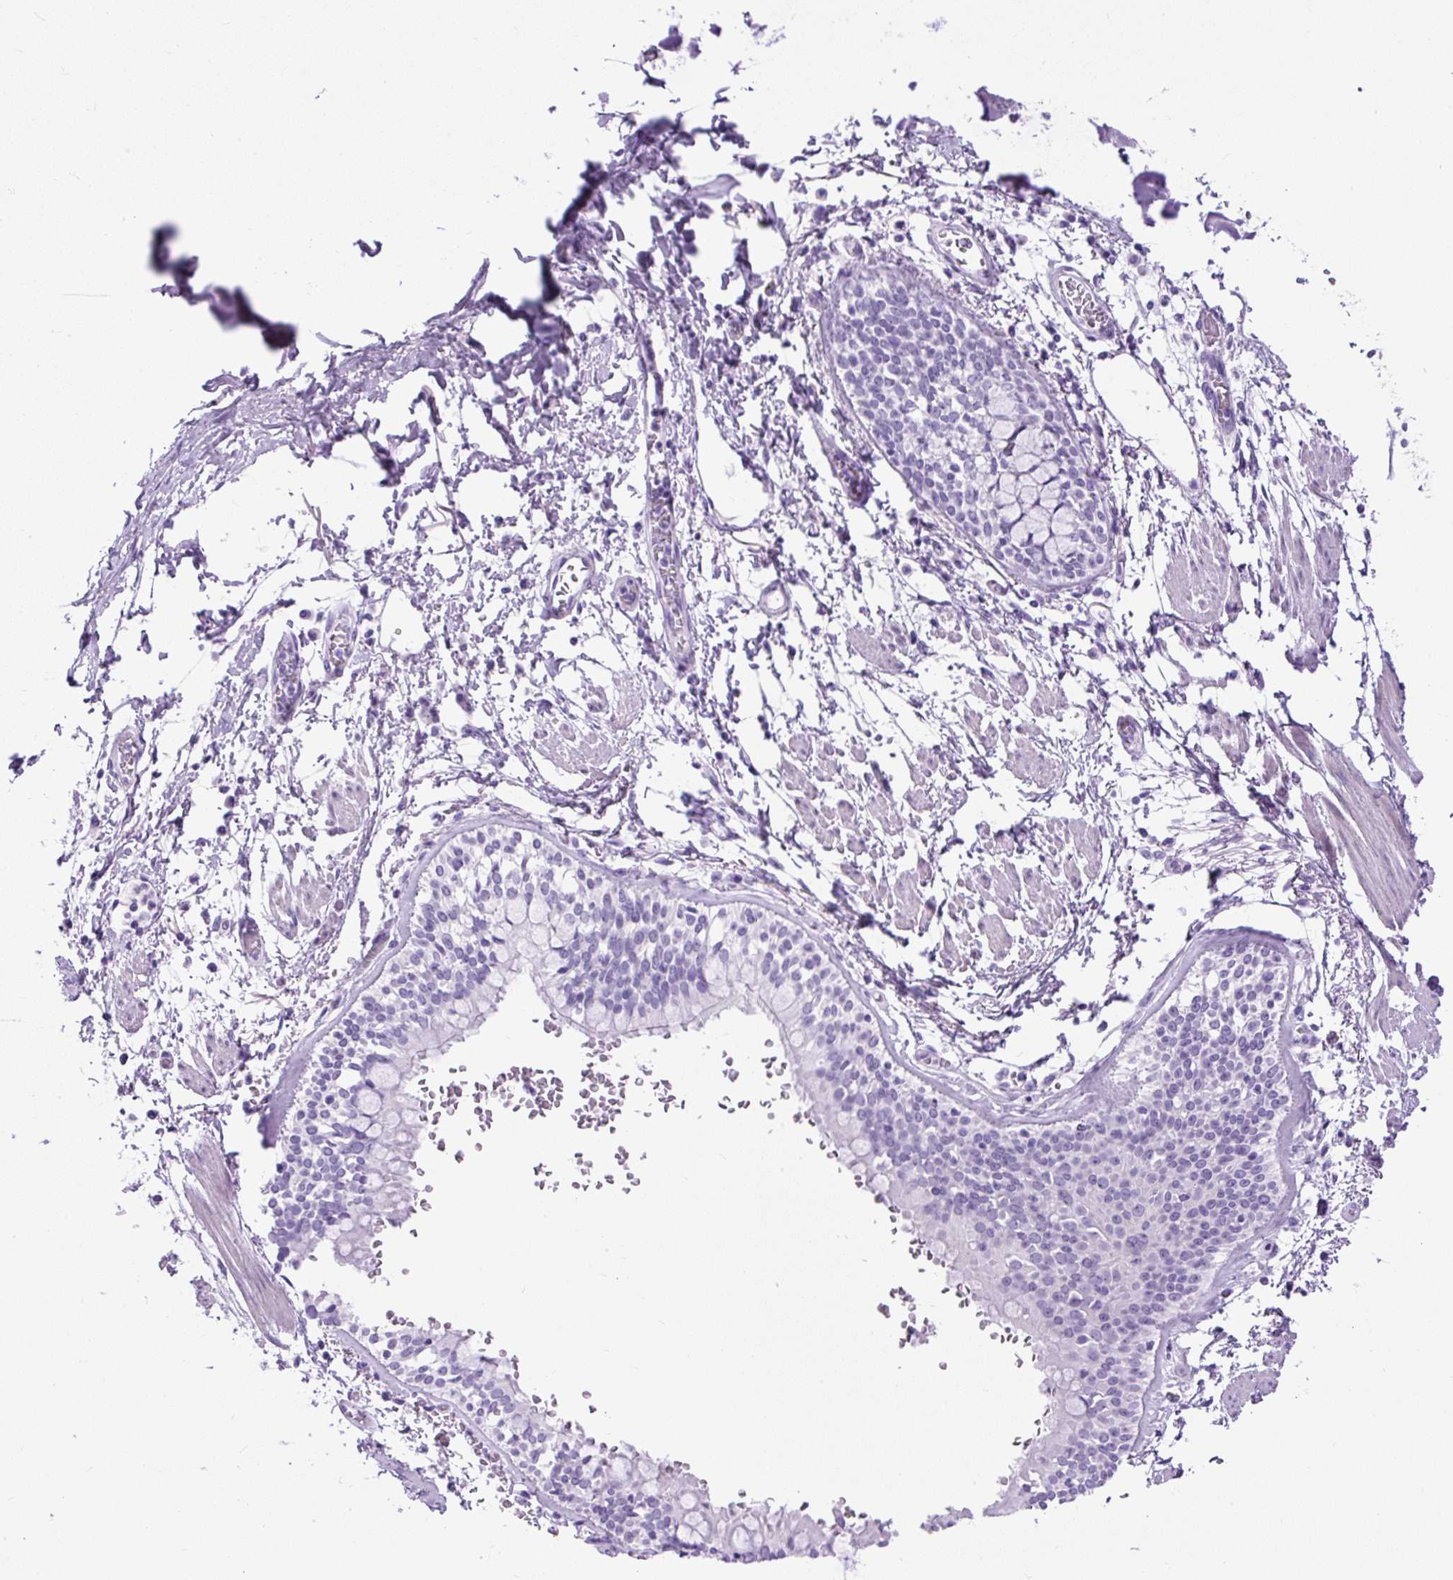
{"staining": {"intensity": "negative", "quantity": "none", "location": "none"}, "tissue": "adipose tissue", "cell_type": "Adipocytes", "image_type": "normal", "snomed": [{"axis": "morphology", "description": "Normal tissue, NOS"}, {"axis": "morphology", "description": "Degeneration, NOS"}, {"axis": "topography", "description": "Cartilage tissue"}, {"axis": "topography", "description": "Lung"}], "caption": "This is an immunohistochemistry (IHC) micrograph of normal human adipose tissue. There is no expression in adipocytes.", "gene": "UPP1", "patient": {"sex": "female", "age": 61}}